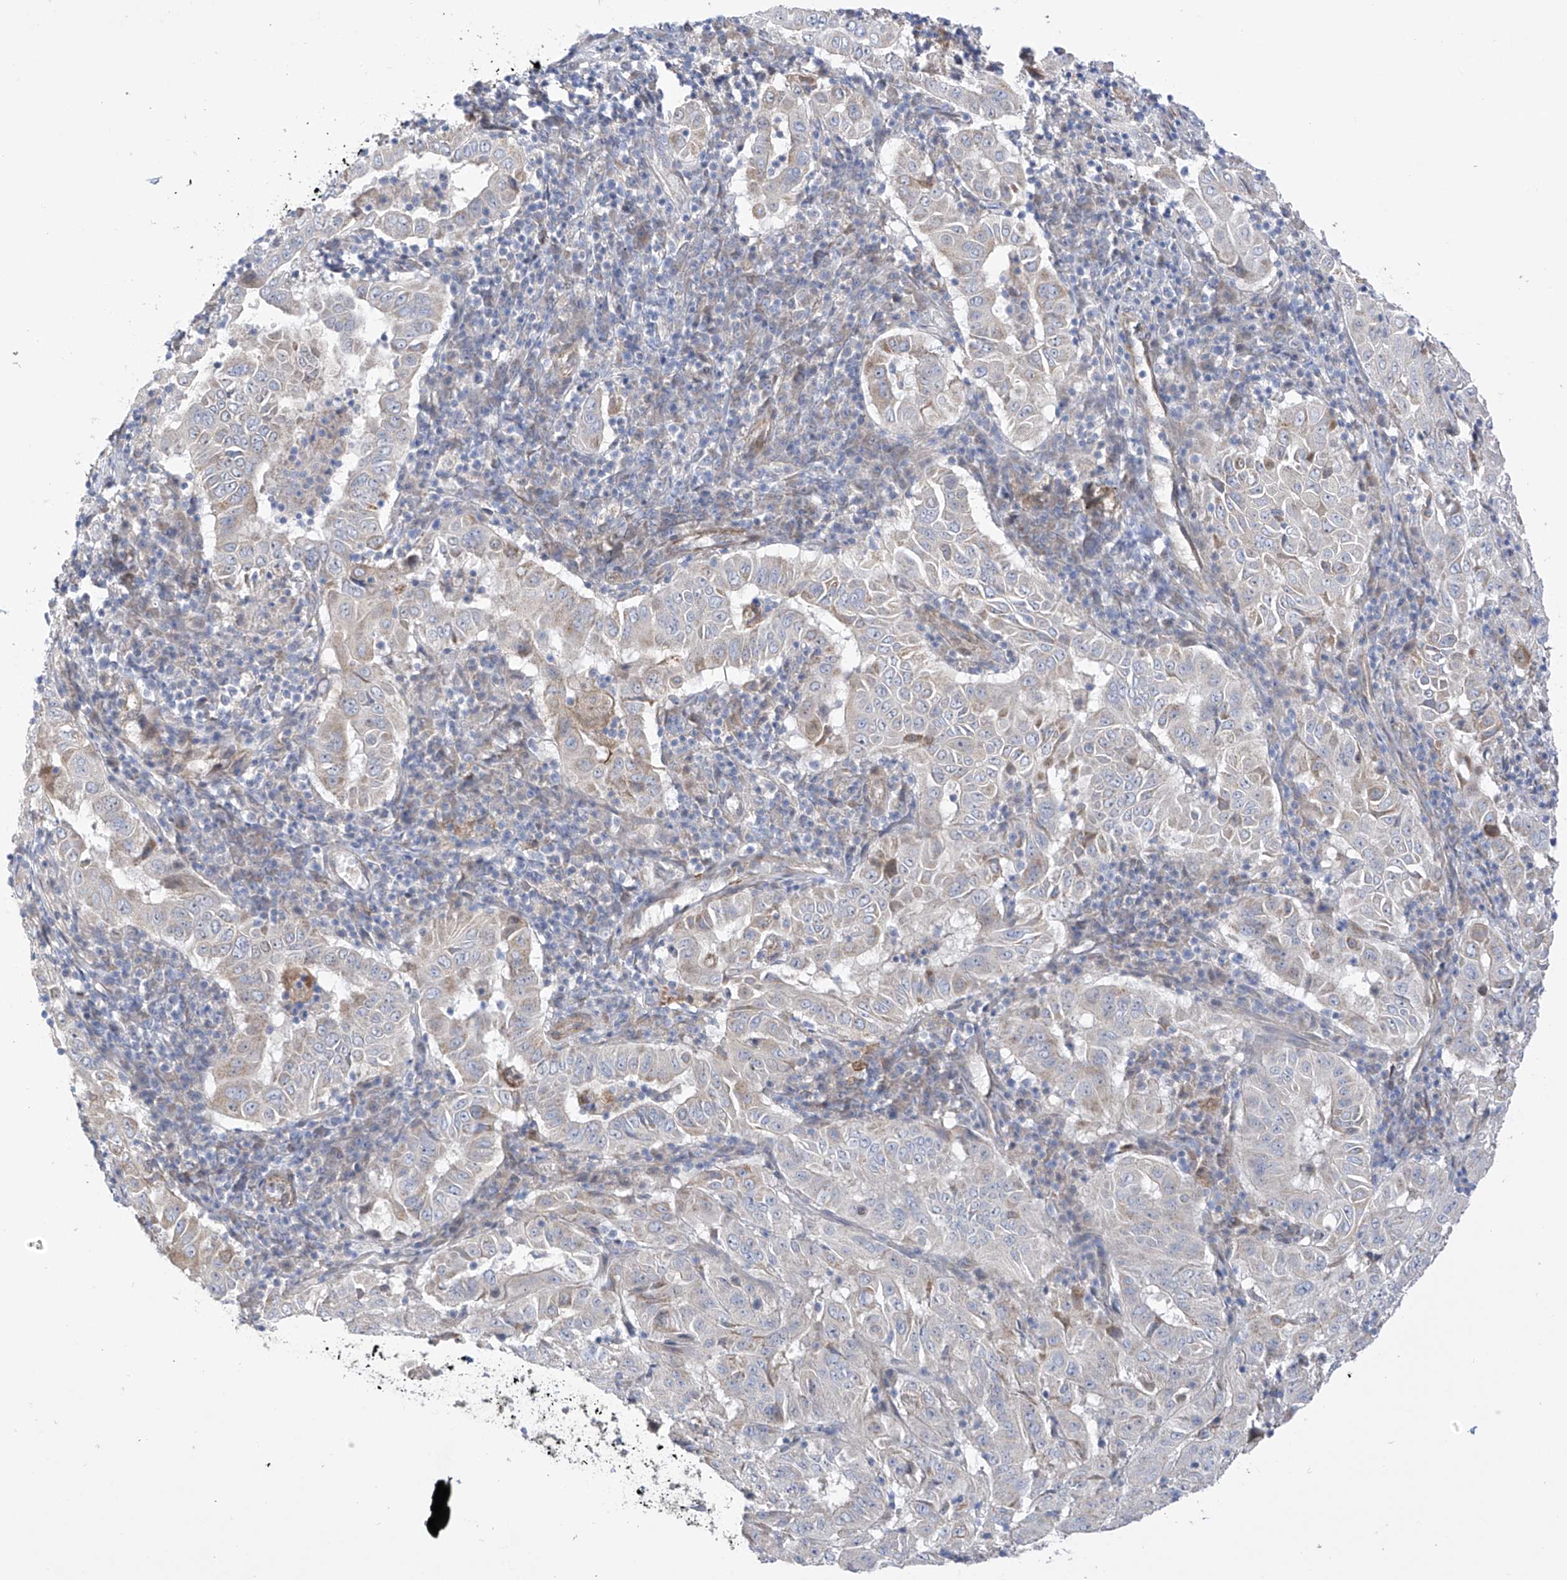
{"staining": {"intensity": "negative", "quantity": "none", "location": "none"}, "tissue": "pancreatic cancer", "cell_type": "Tumor cells", "image_type": "cancer", "snomed": [{"axis": "morphology", "description": "Adenocarcinoma, NOS"}, {"axis": "topography", "description": "Pancreas"}], "caption": "Pancreatic cancer (adenocarcinoma) stained for a protein using immunohistochemistry (IHC) demonstrates no staining tumor cells.", "gene": "ZNF641", "patient": {"sex": "male", "age": 63}}